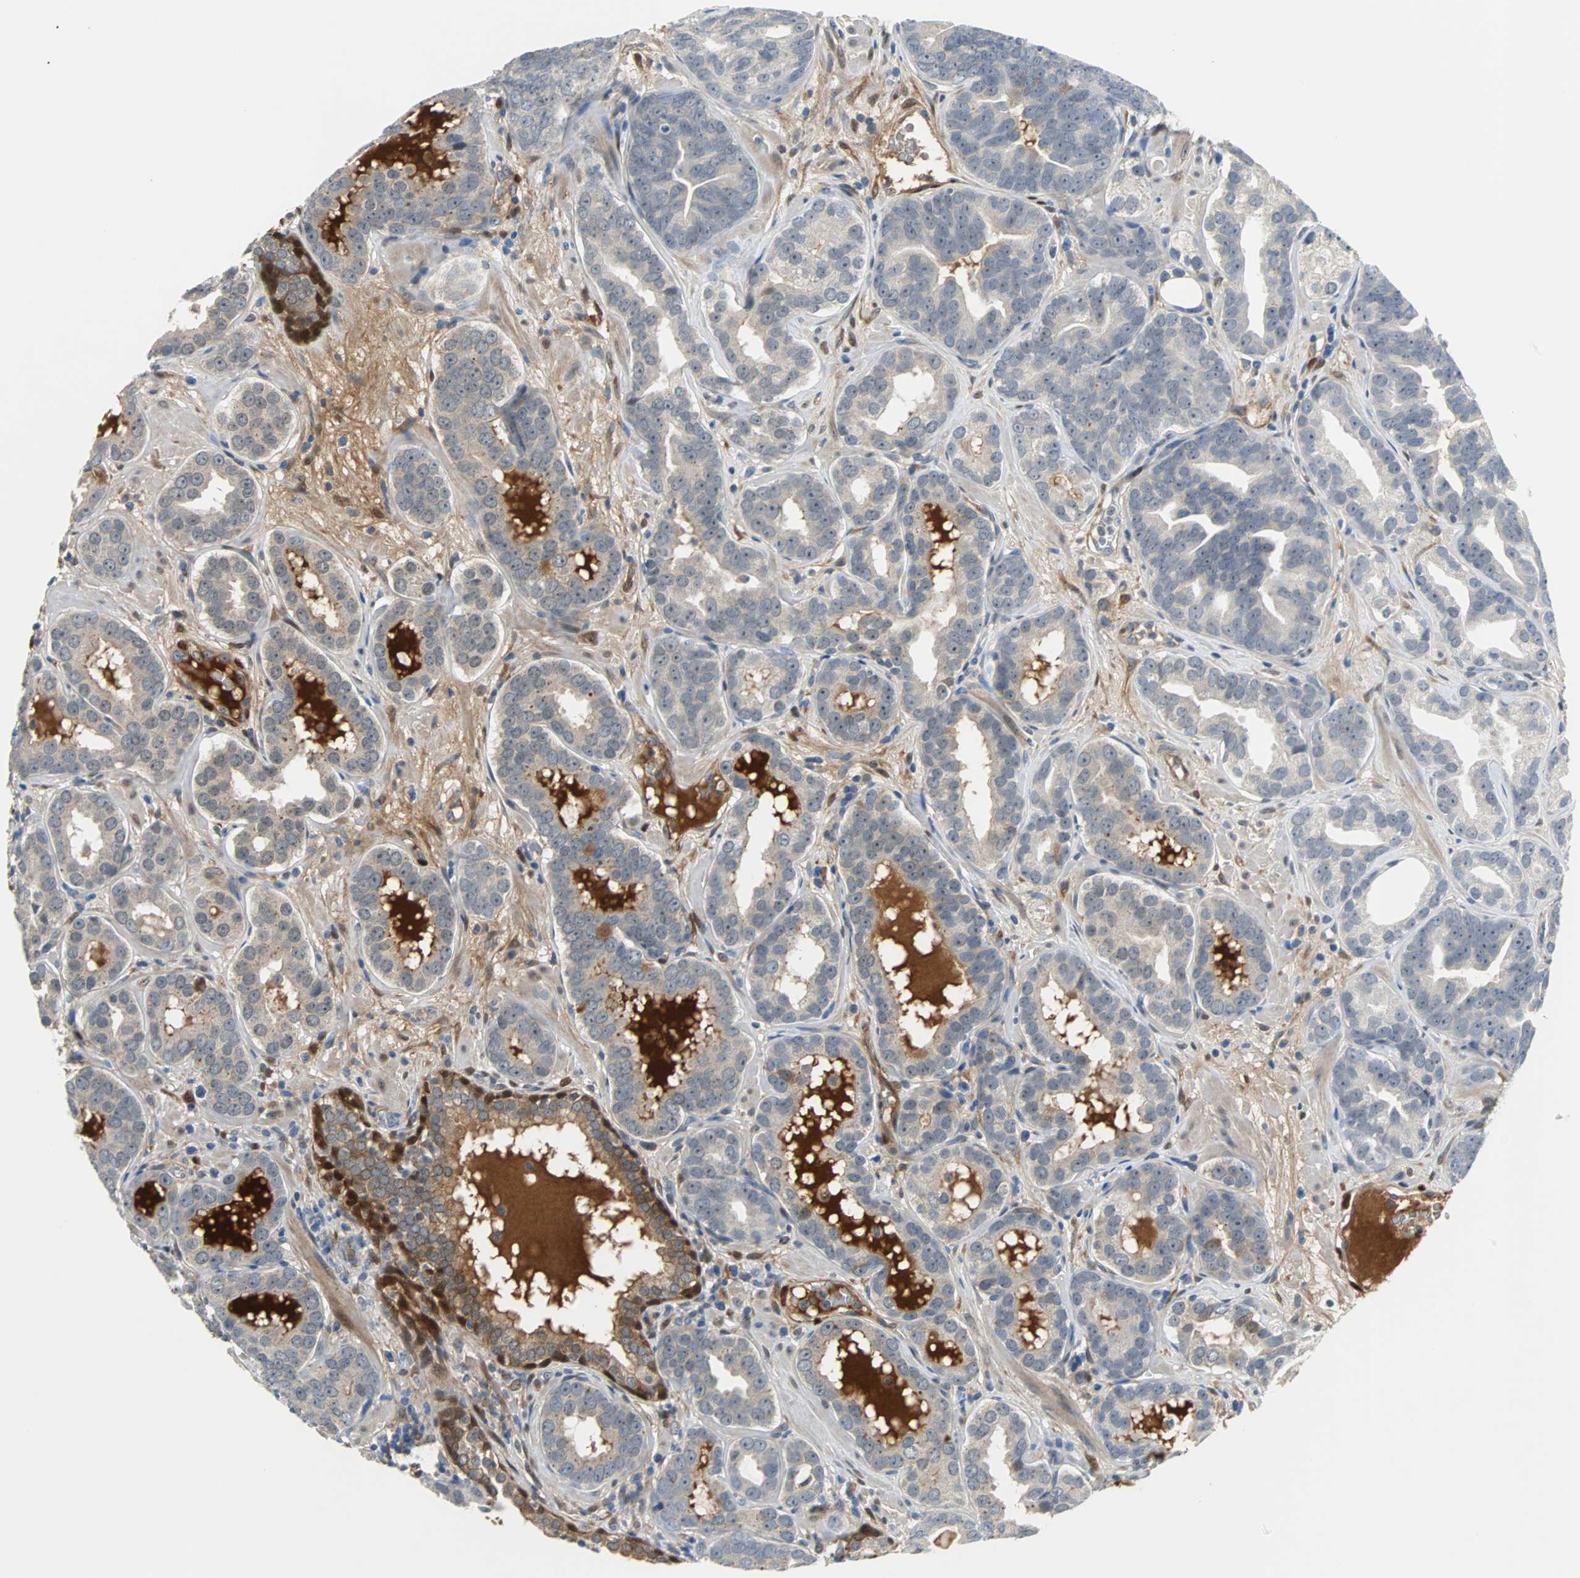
{"staining": {"intensity": "weak", "quantity": "25%-75%", "location": "cytoplasmic/membranous"}, "tissue": "prostate cancer", "cell_type": "Tumor cells", "image_type": "cancer", "snomed": [{"axis": "morphology", "description": "Adenocarcinoma, Low grade"}, {"axis": "topography", "description": "Prostate"}], "caption": "DAB immunohistochemical staining of adenocarcinoma (low-grade) (prostate) shows weak cytoplasmic/membranous protein positivity in approximately 25%-75% of tumor cells. (DAB (3,3'-diaminobenzidine) = brown stain, brightfield microscopy at high magnification).", "gene": "FHL2", "patient": {"sex": "male", "age": 59}}